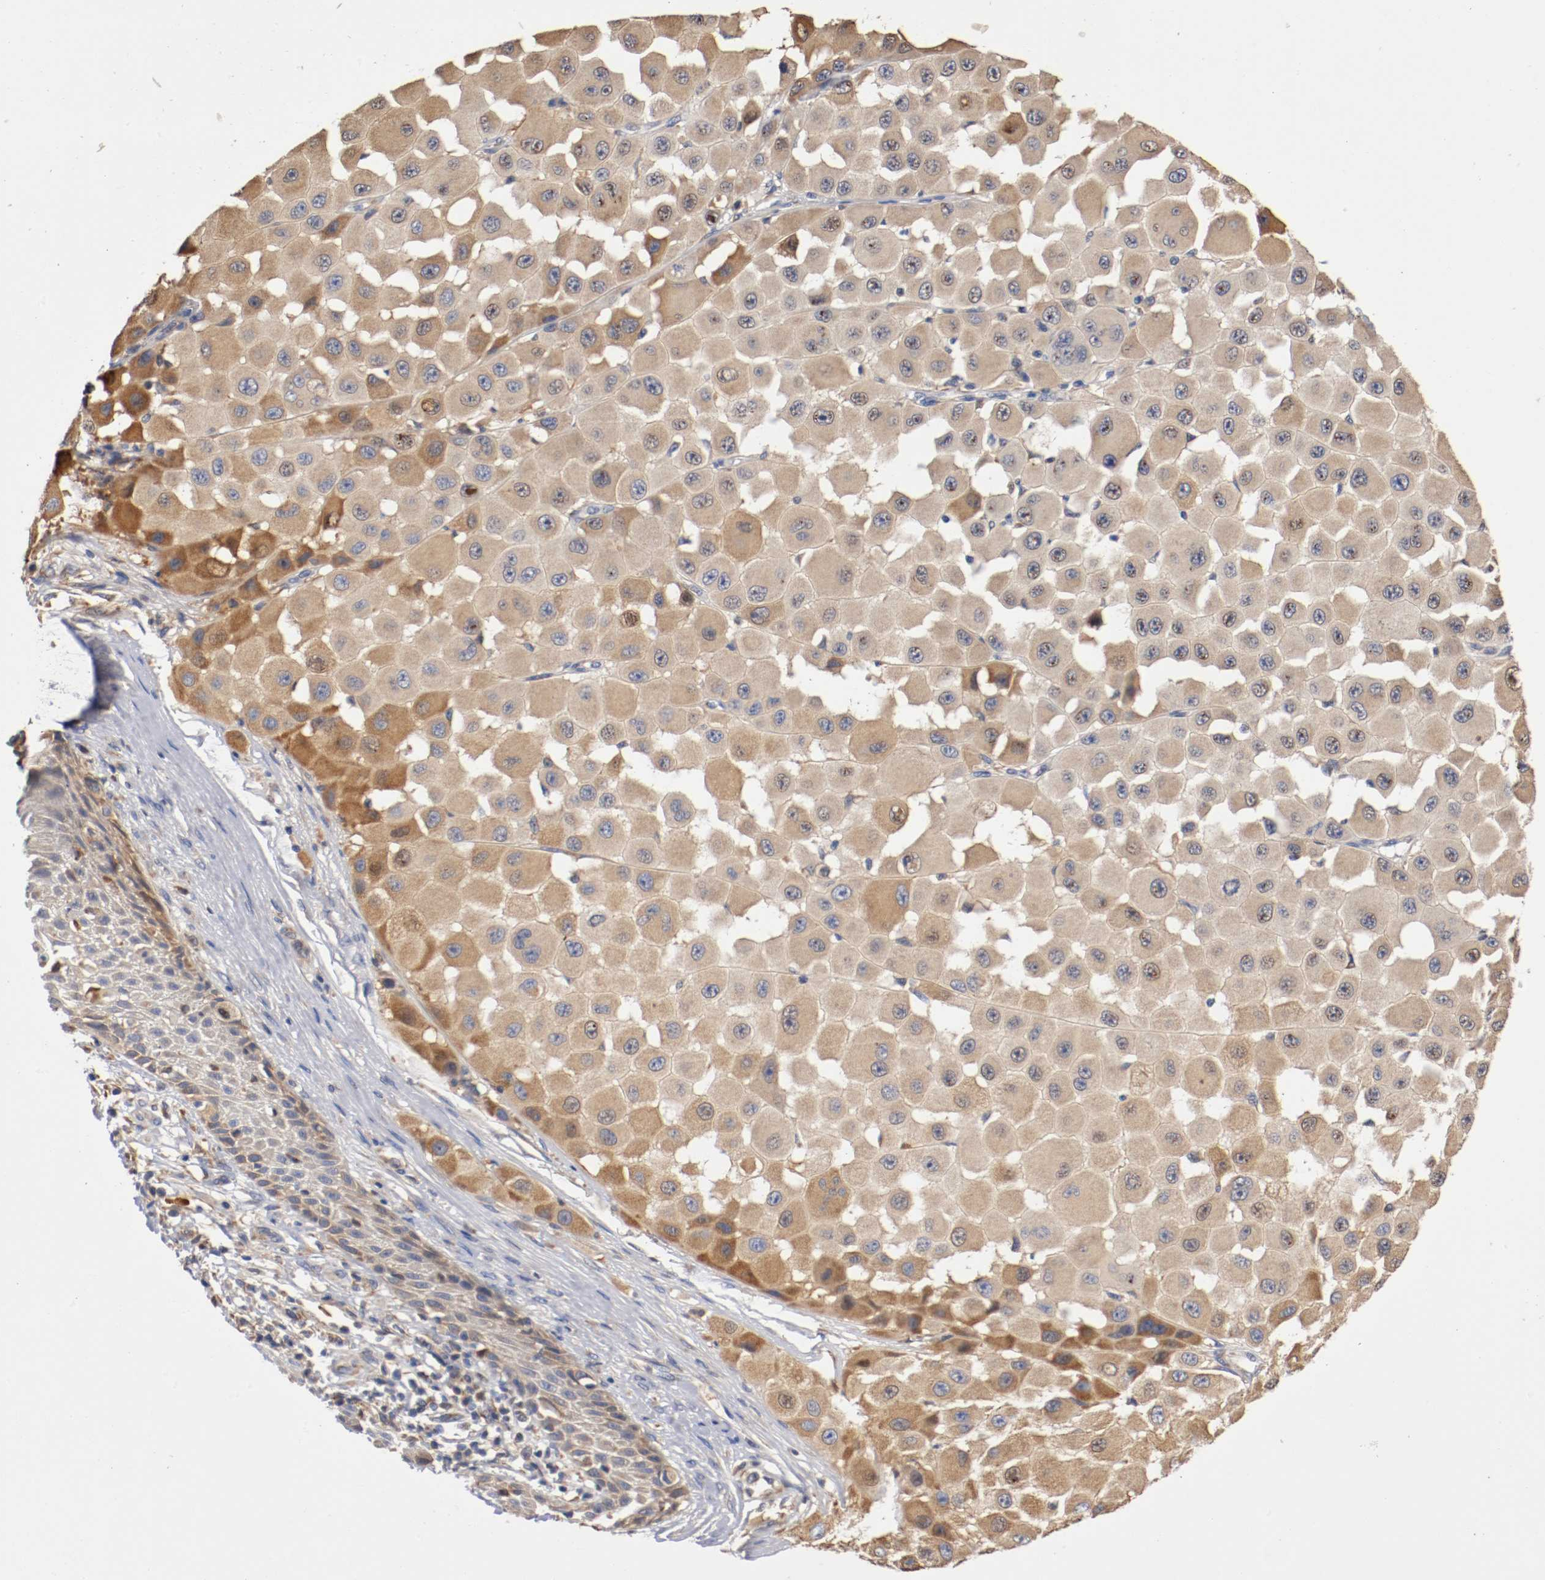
{"staining": {"intensity": "moderate", "quantity": ">75%", "location": "cytoplasmic/membranous"}, "tissue": "melanoma", "cell_type": "Tumor cells", "image_type": "cancer", "snomed": [{"axis": "morphology", "description": "Malignant melanoma, NOS"}, {"axis": "topography", "description": "Skin"}], "caption": "The histopathology image reveals immunohistochemical staining of malignant melanoma. There is moderate cytoplasmic/membranous expression is seen in approximately >75% of tumor cells.", "gene": "TNFSF13", "patient": {"sex": "female", "age": 81}}